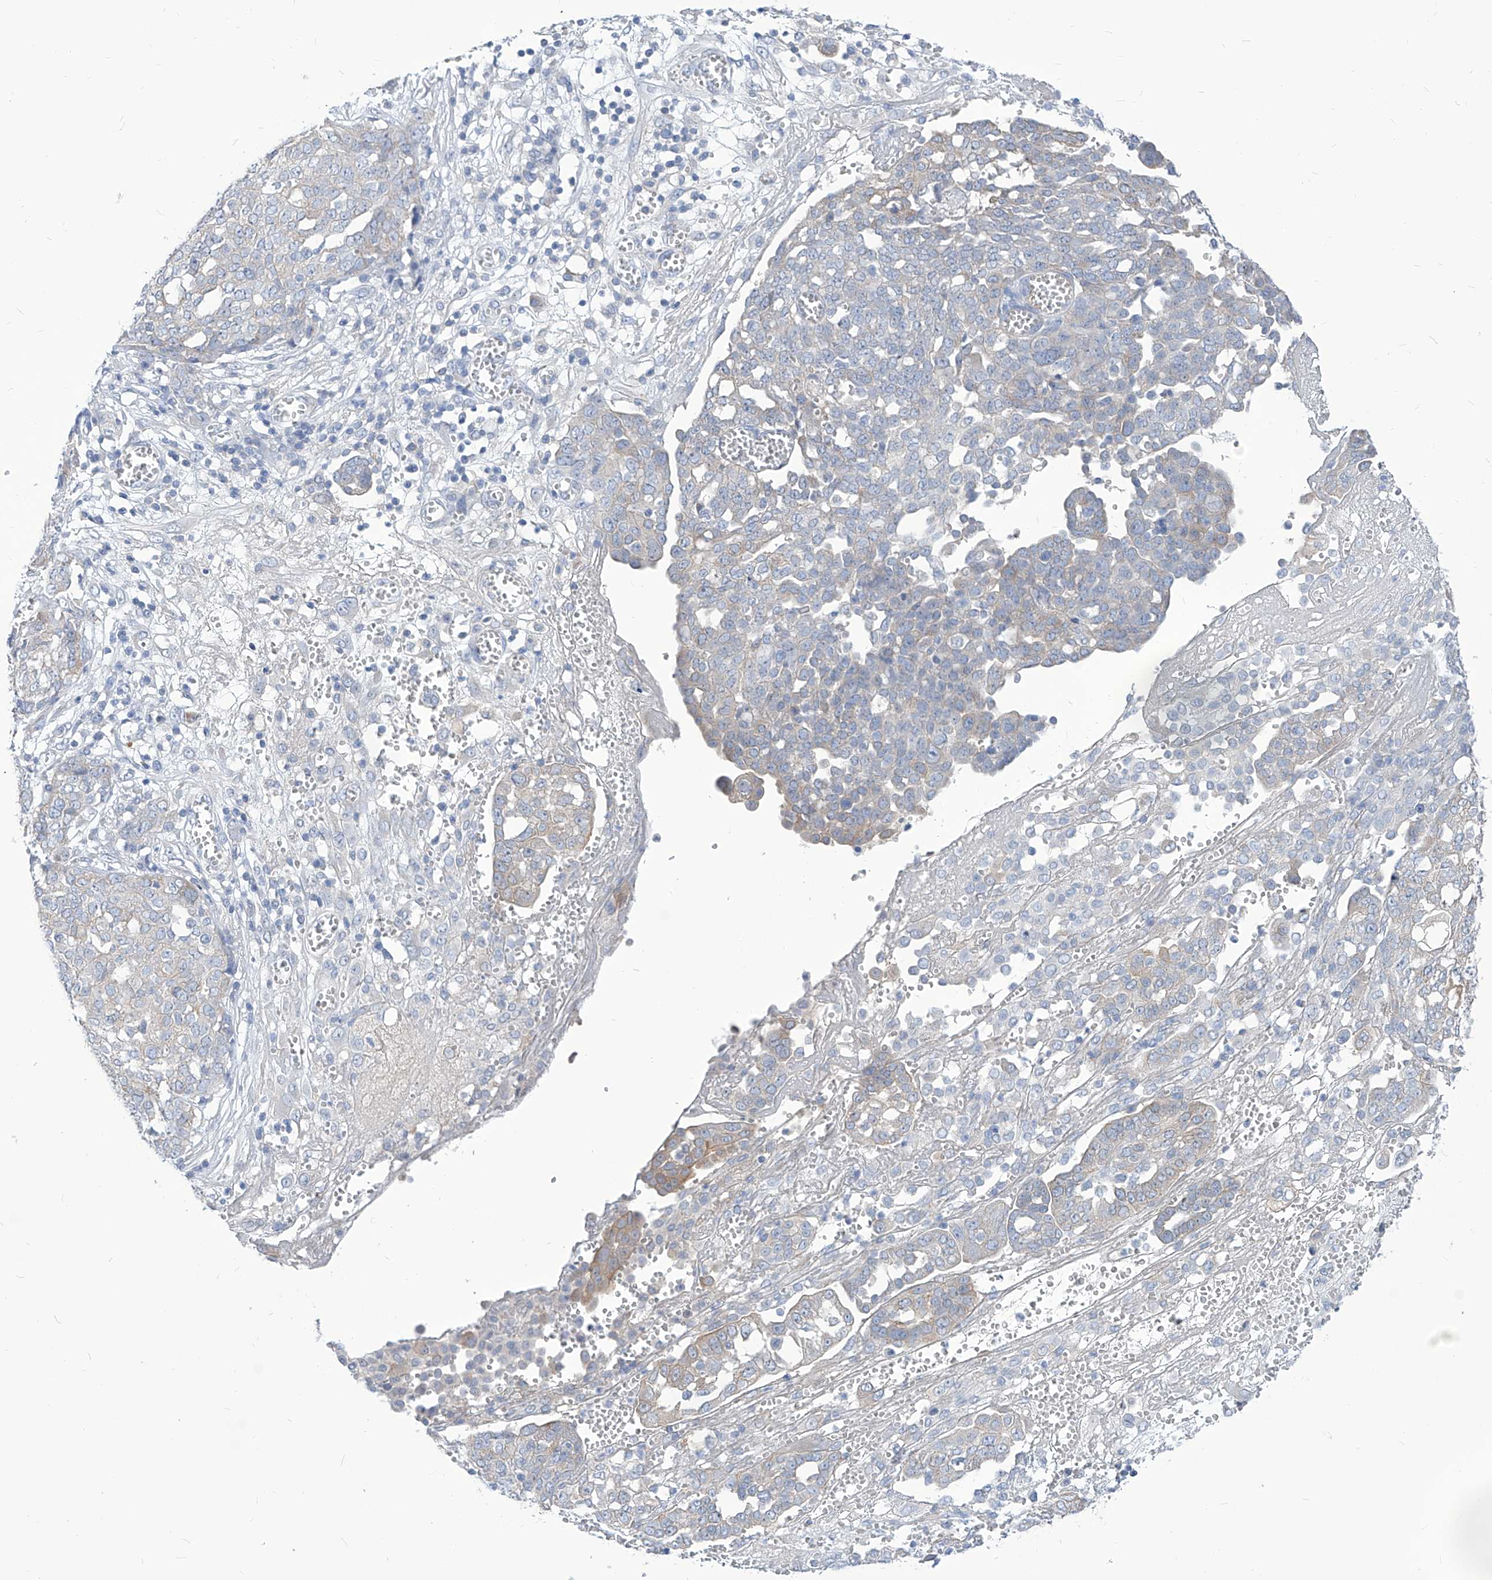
{"staining": {"intensity": "negative", "quantity": "none", "location": "none"}, "tissue": "ovarian cancer", "cell_type": "Tumor cells", "image_type": "cancer", "snomed": [{"axis": "morphology", "description": "Cystadenocarcinoma, serous, NOS"}, {"axis": "topography", "description": "Soft tissue"}, {"axis": "topography", "description": "Ovary"}], "caption": "The photomicrograph exhibits no significant staining in tumor cells of ovarian cancer.", "gene": "AKAP10", "patient": {"sex": "female", "age": 57}}